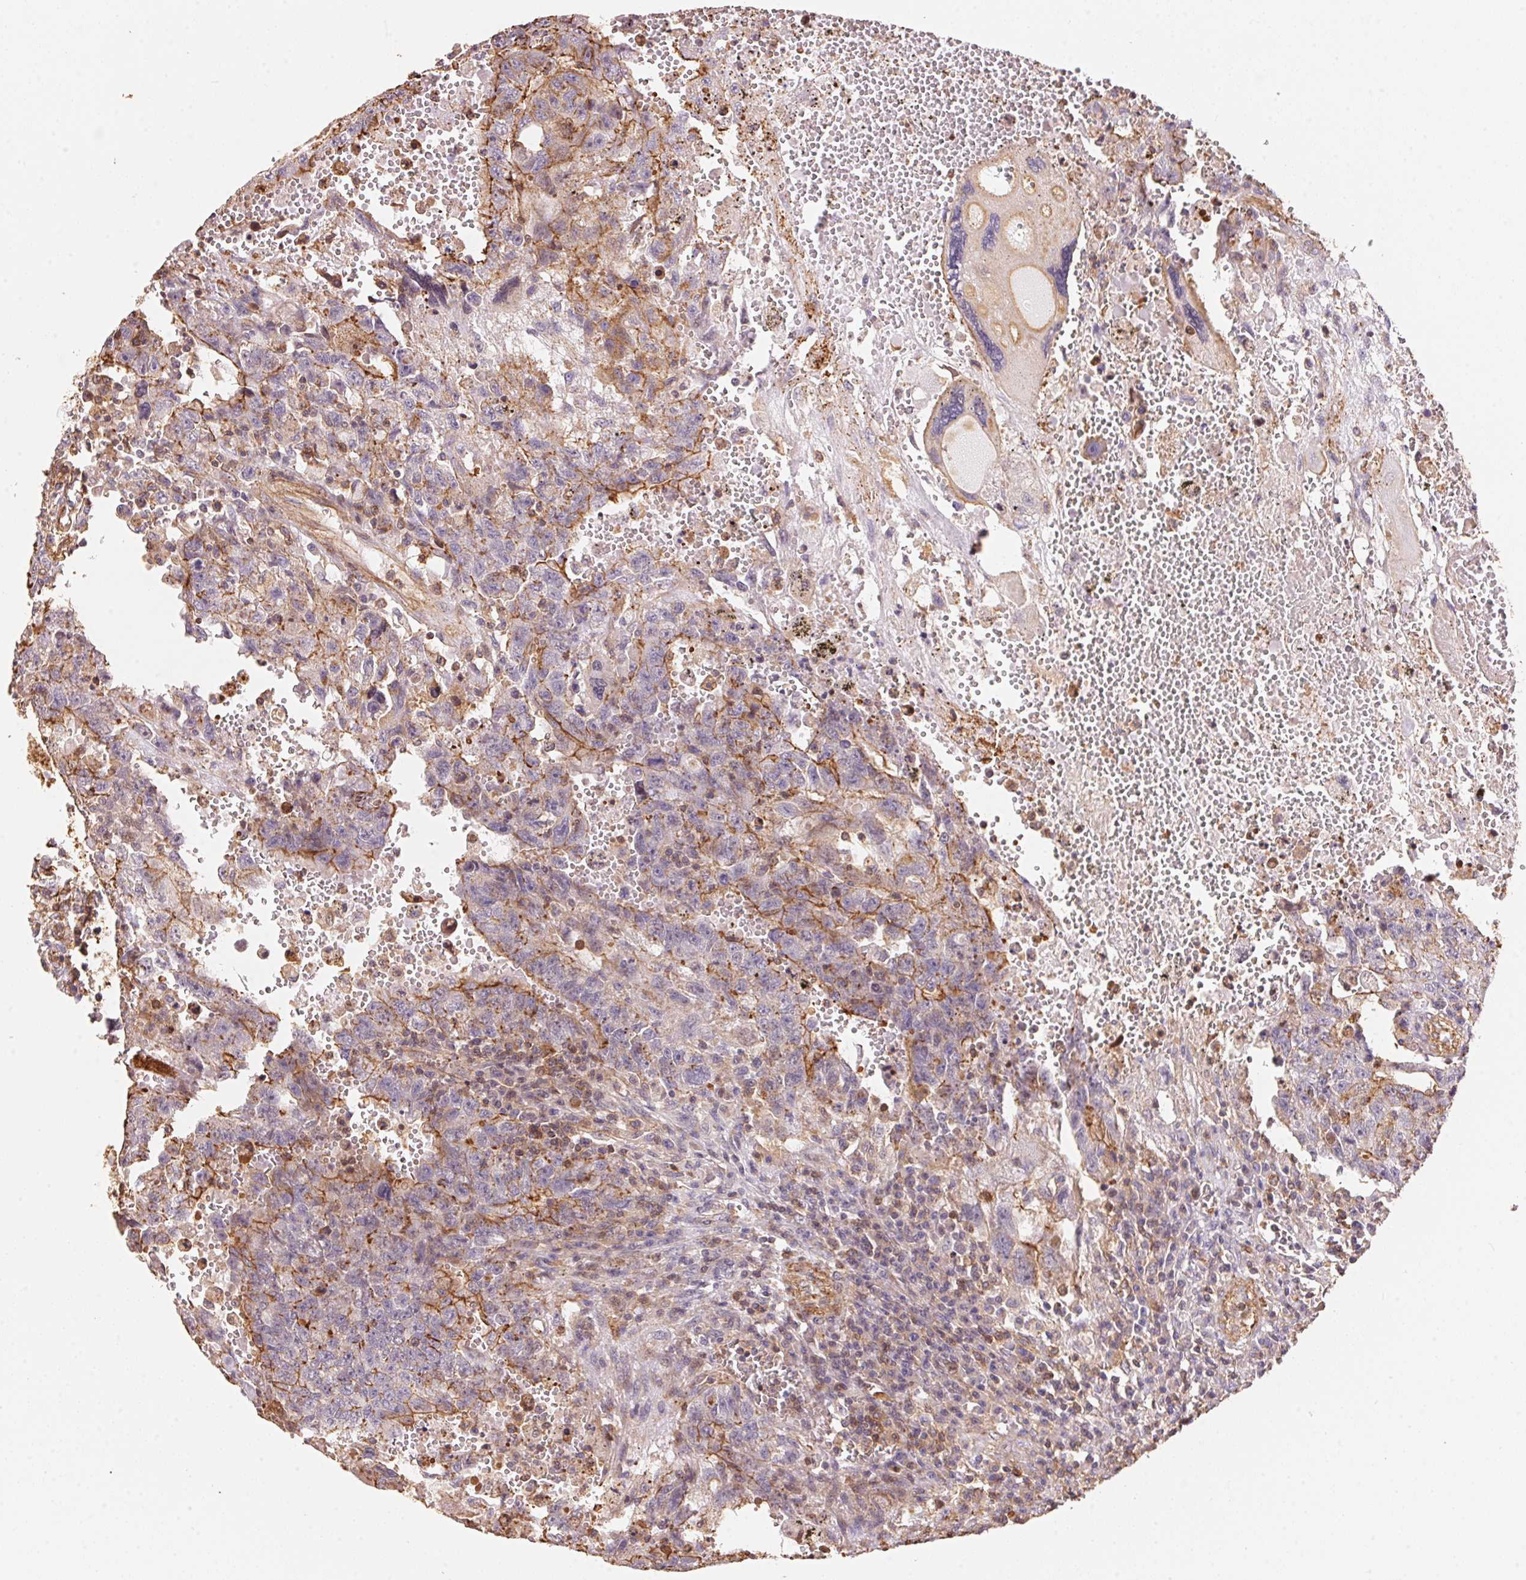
{"staining": {"intensity": "moderate", "quantity": "25%-75%", "location": "cytoplasmic/membranous"}, "tissue": "testis cancer", "cell_type": "Tumor cells", "image_type": "cancer", "snomed": [{"axis": "morphology", "description": "Carcinoma, Embryonal, NOS"}, {"axis": "topography", "description": "Testis"}], "caption": "Immunohistochemical staining of testis cancer displays medium levels of moderate cytoplasmic/membranous protein staining in approximately 25%-75% of tumor cells.", "gene": "FRAS1", "patient": {"sex": "male", "age": 26}}